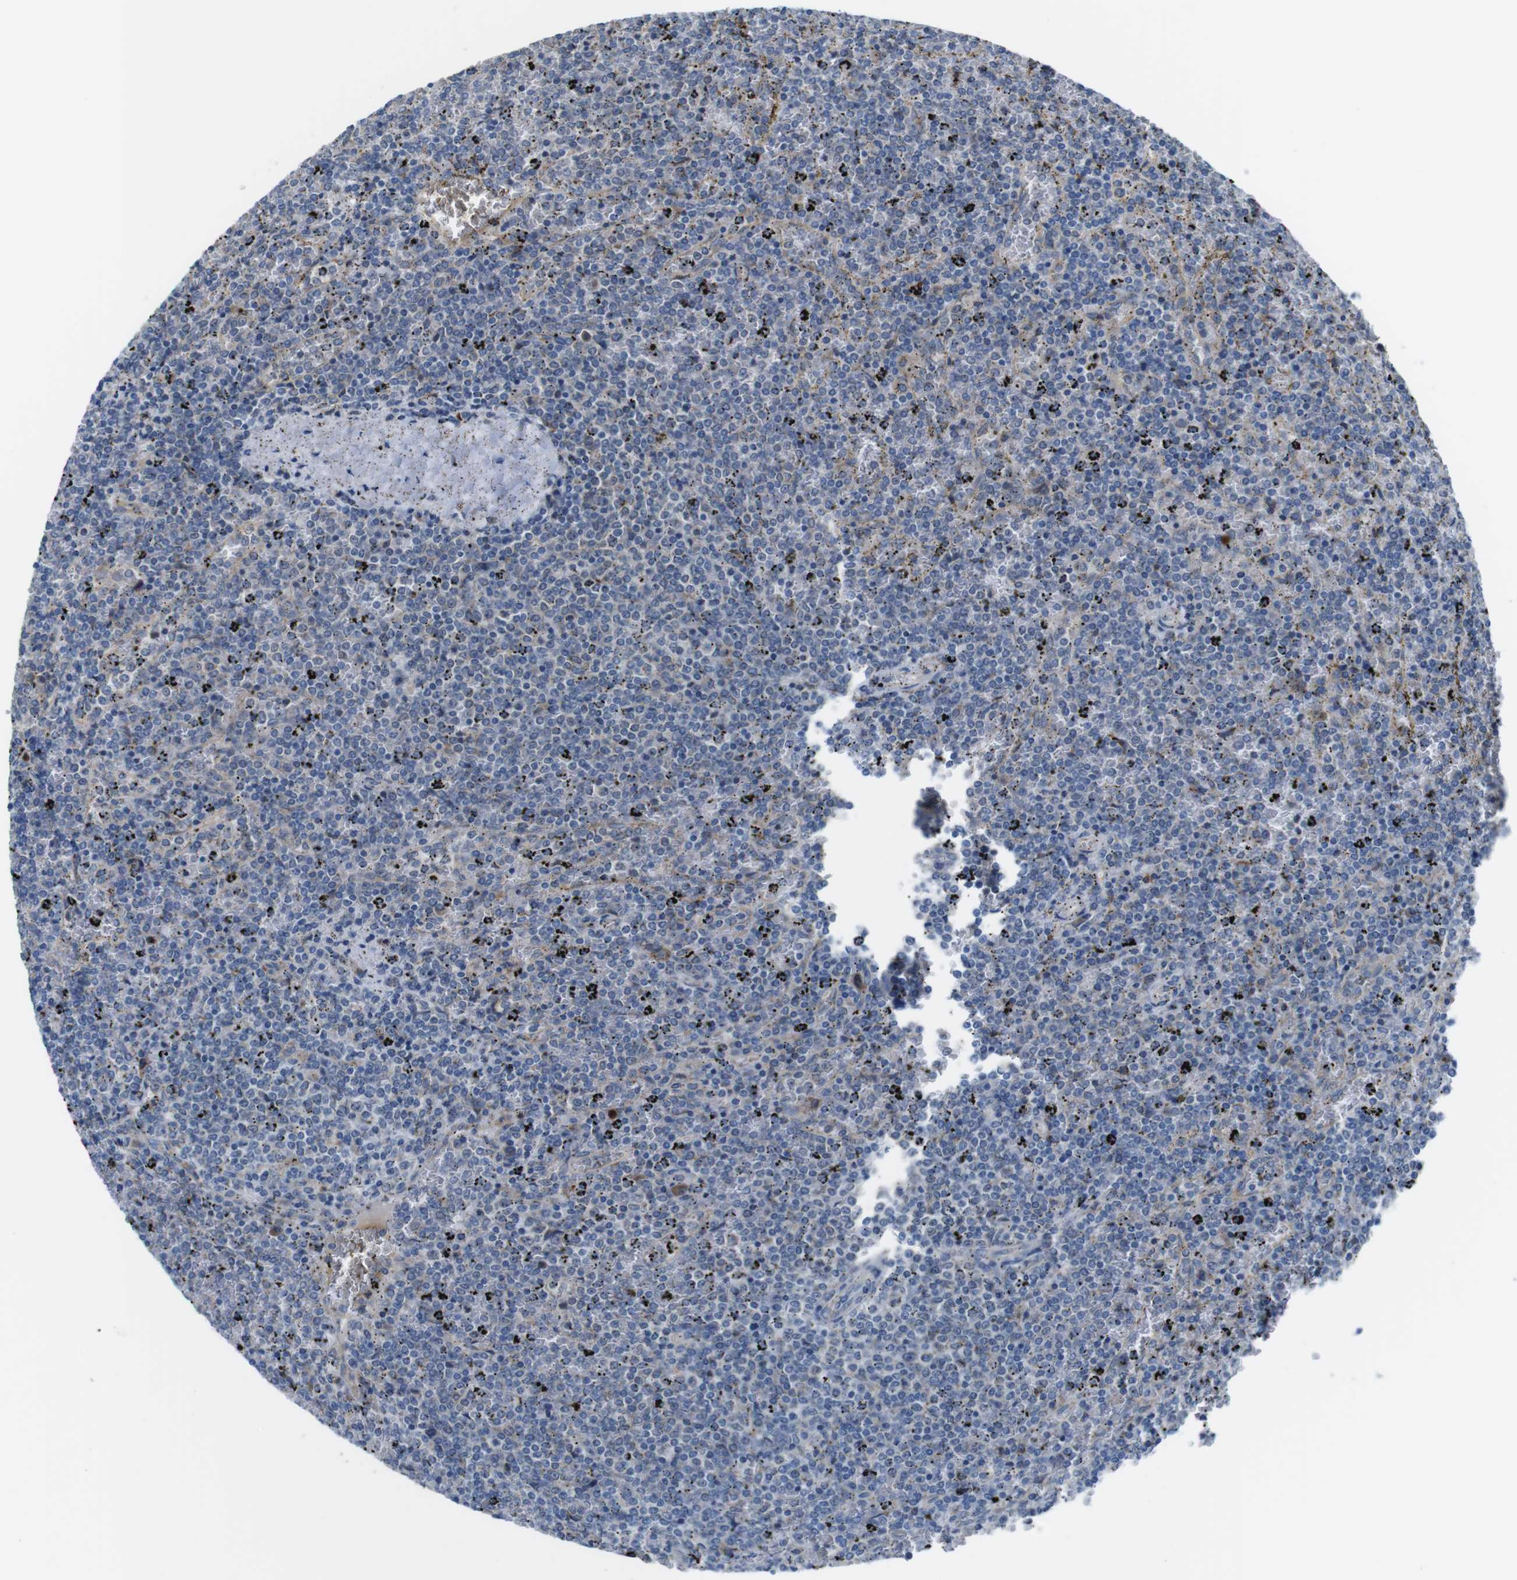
{"staining": {"intensity": "negative", "quantity": "none", "location": "none"}, "tissue": "lymphoma", "cell_type": "Tumor cells", "image_type": "cancer", "snomed": [{"axis": "morphology", "description": "Malignant lymphoma, non-Hodgkin's type, Low grade"}, {"axis": "topography", "description": "Spleen"}], "caption": "DAB (3,3'-diaminobenzidine) immunohistochemical staining of lymphoma exhibits no significant expression in tumor cells.", "gene": "CDH22", "patient": {"sex": "female", "age": 77}}